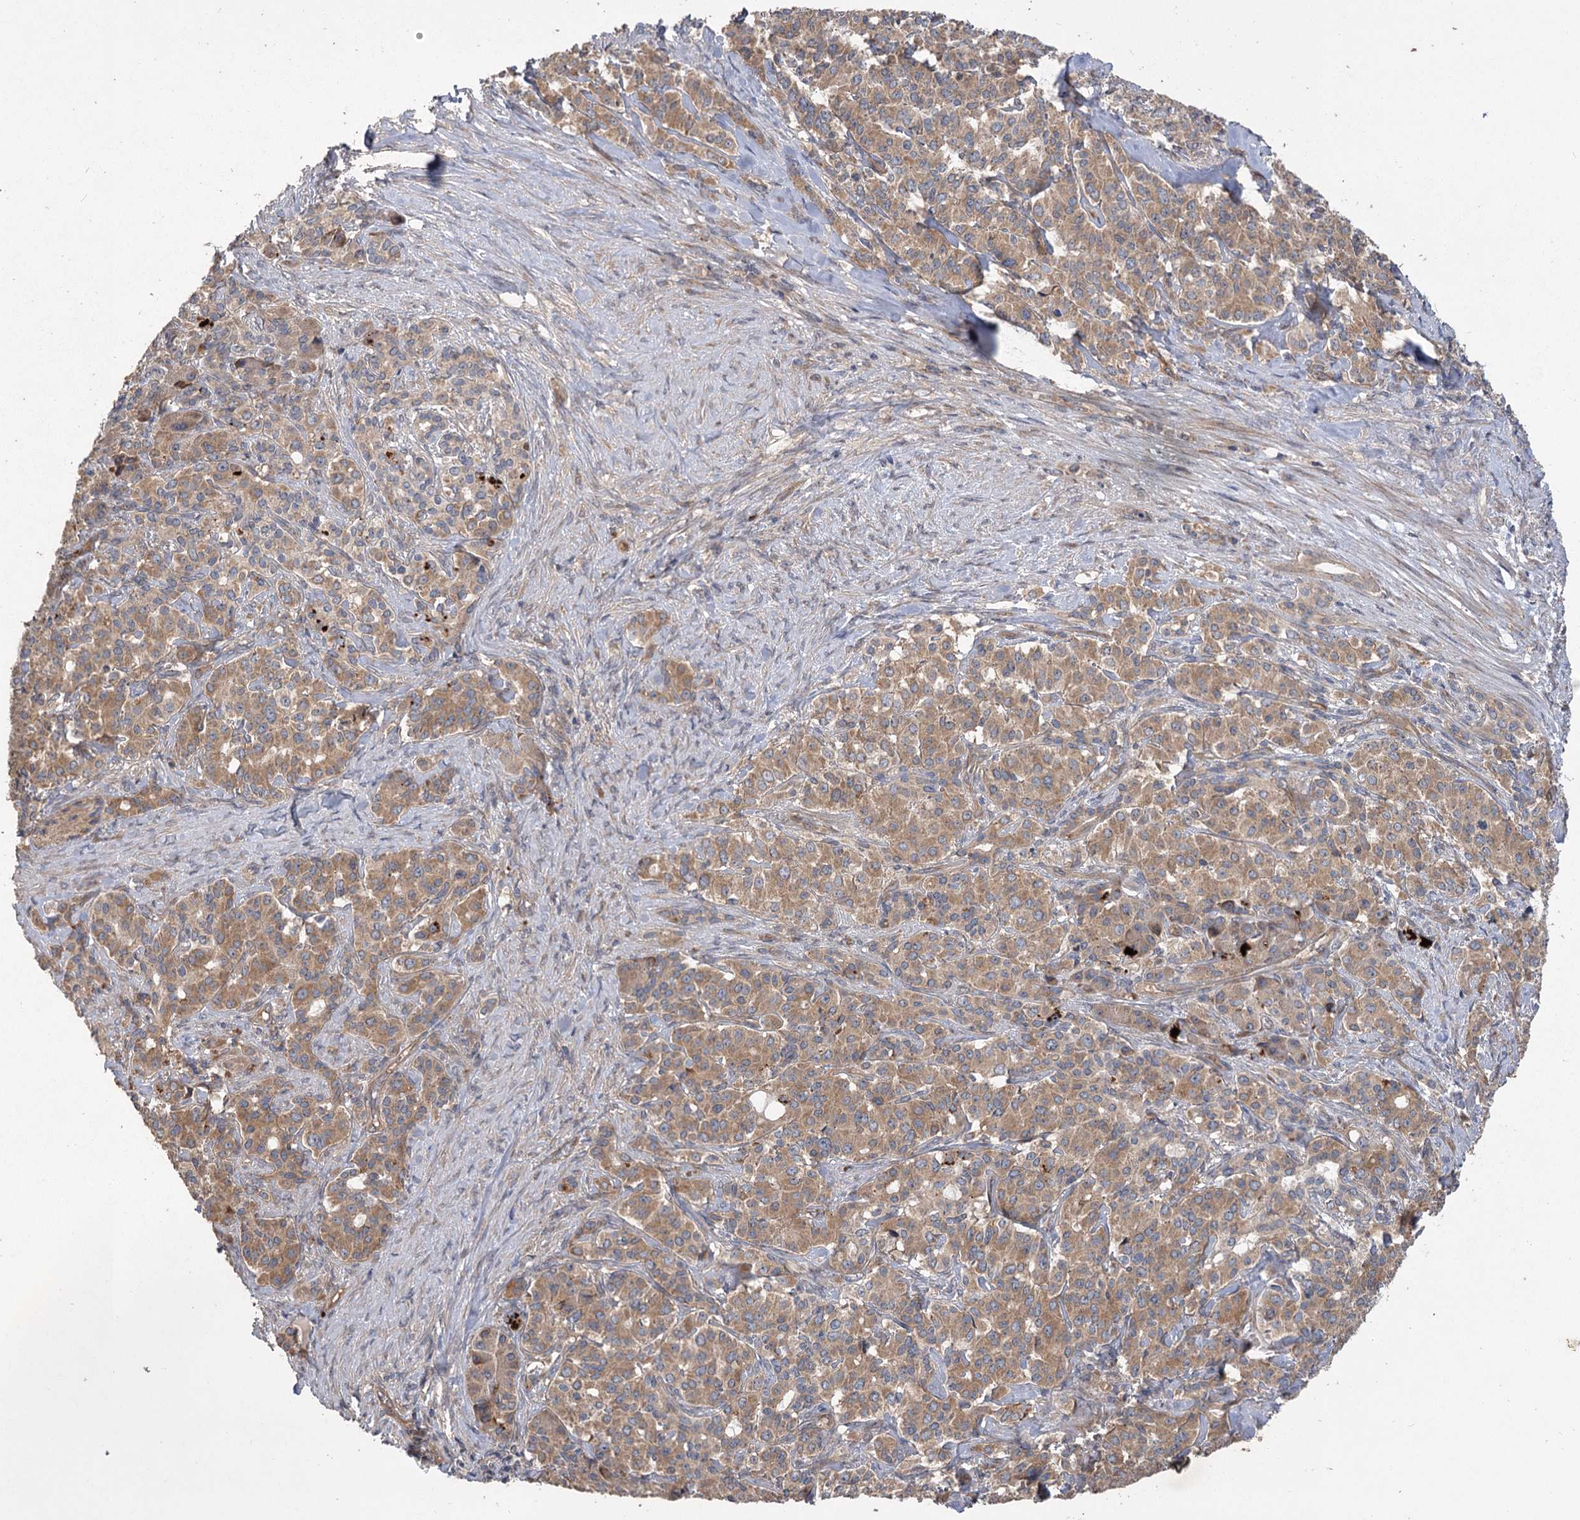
{"staining": {"intensity": "moderate", "quantity": ">75%", "location": "cytoplasmic/membranous"}, "tissue": "pancreatic cancer", "cell_type": "Tumor cells", "image_type": "cancer", "snomed": [{"axis": "morphology", "description": "Adenocarcinoma, NOS"}, {"axis": "topography", "description": "Pancreas"}], "caption": "A histopathology image of pancreatic adenocarcinoma stained for a protein reveals moderate cytoplasmic/membranous brown staining in tumor cells.", "gene": "RIN2", "patient": {"sex": "female", "age": 74}}